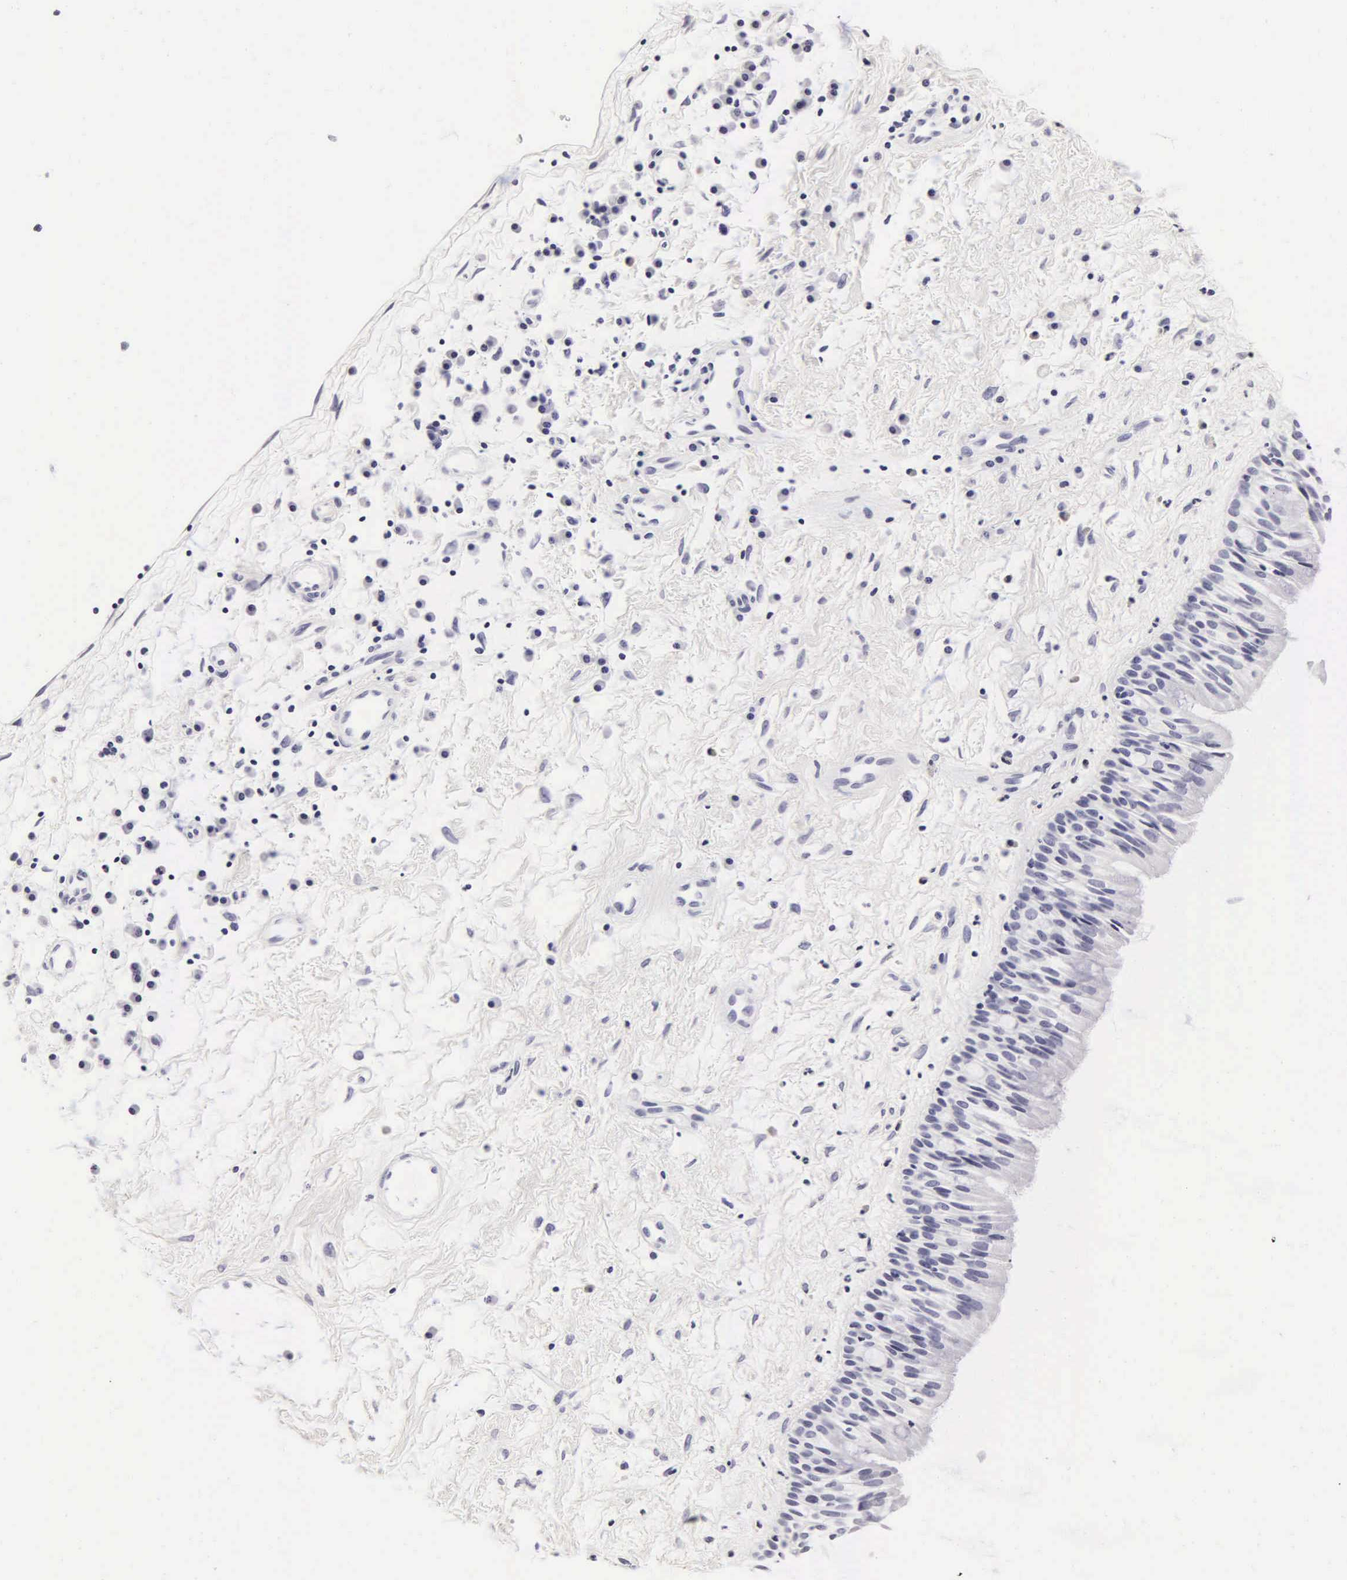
{"staining": {"intensity": "negative", "quantity": "none", "location": "none"}, "tissue": "nasopharynx", "cell_type": "Respiratory epithelial cells", "image_type": "normal", "snomed": [{"axis": "morphology", "description": "Normal tissue, NOS"}, {"axis": "topography", "description": "Nasopharynx"}], "caption": "This is an immunohistochemistry micrograph of unremarkable nasopharynx. There is no expression in respiratory epithelial cells.", "gene": "CGB3", "patient": {"sex": "male", "age": 13}}